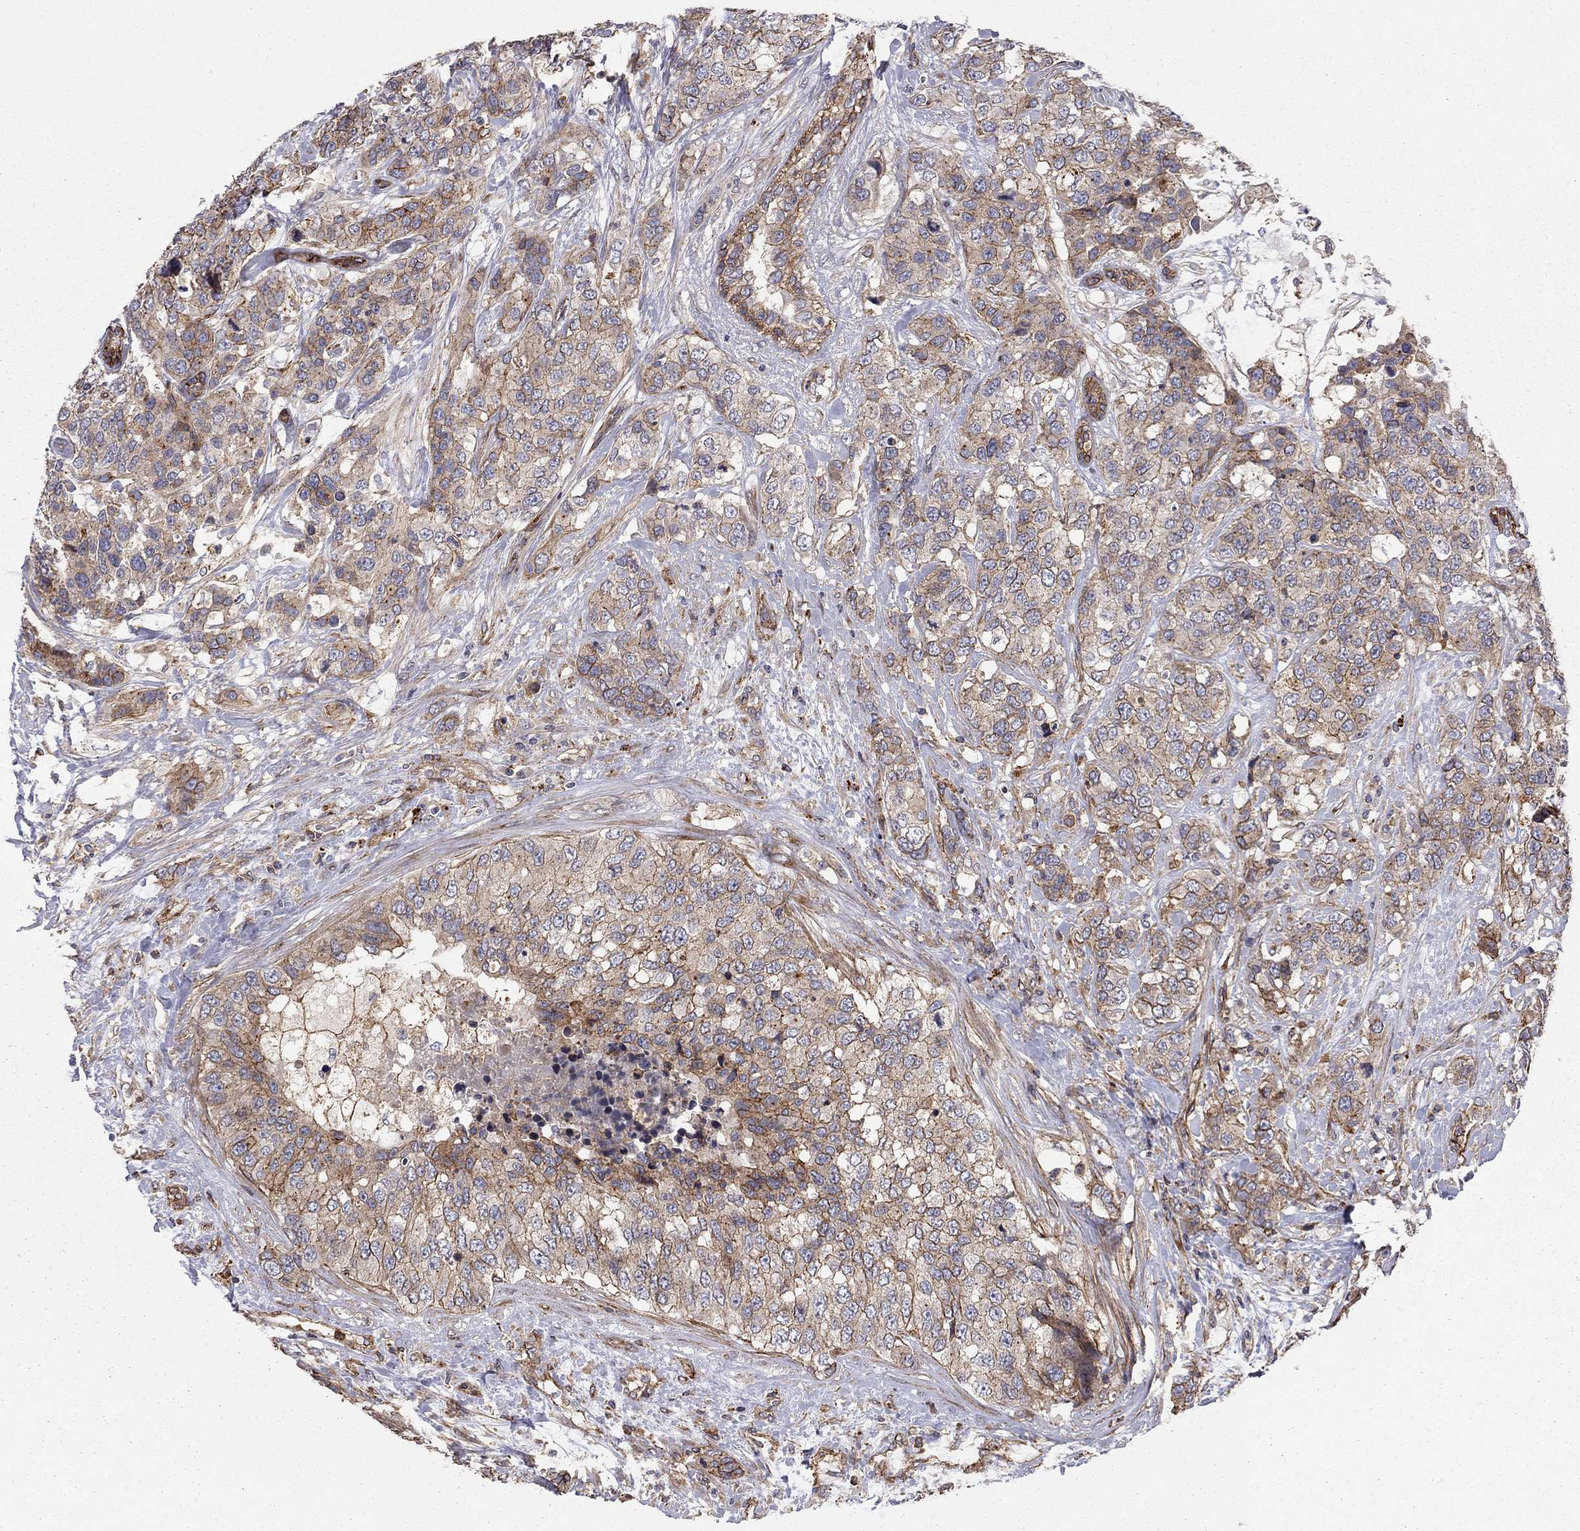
{"staining": {"intensity": "moderate", "quantity": ">75%", "location": "cytoplasmic/membranous"}, "tissue": "breast cancer", "cell_type": "Tumor cells", "image_type": "cancer", "snomed": [{"axis": "morphology", "description": "Lobular carcinoma"}, {"axis": "topography", "description": "Breast"}], "caption": "Tumor cells reveal medium levels of moderate cytoplasmic/membranous staining in approximately >75% of cells in human breast cancer (lobular carcinoma).", "gene": "RASEF", "patient": {"sex": "female", "age": 59}}